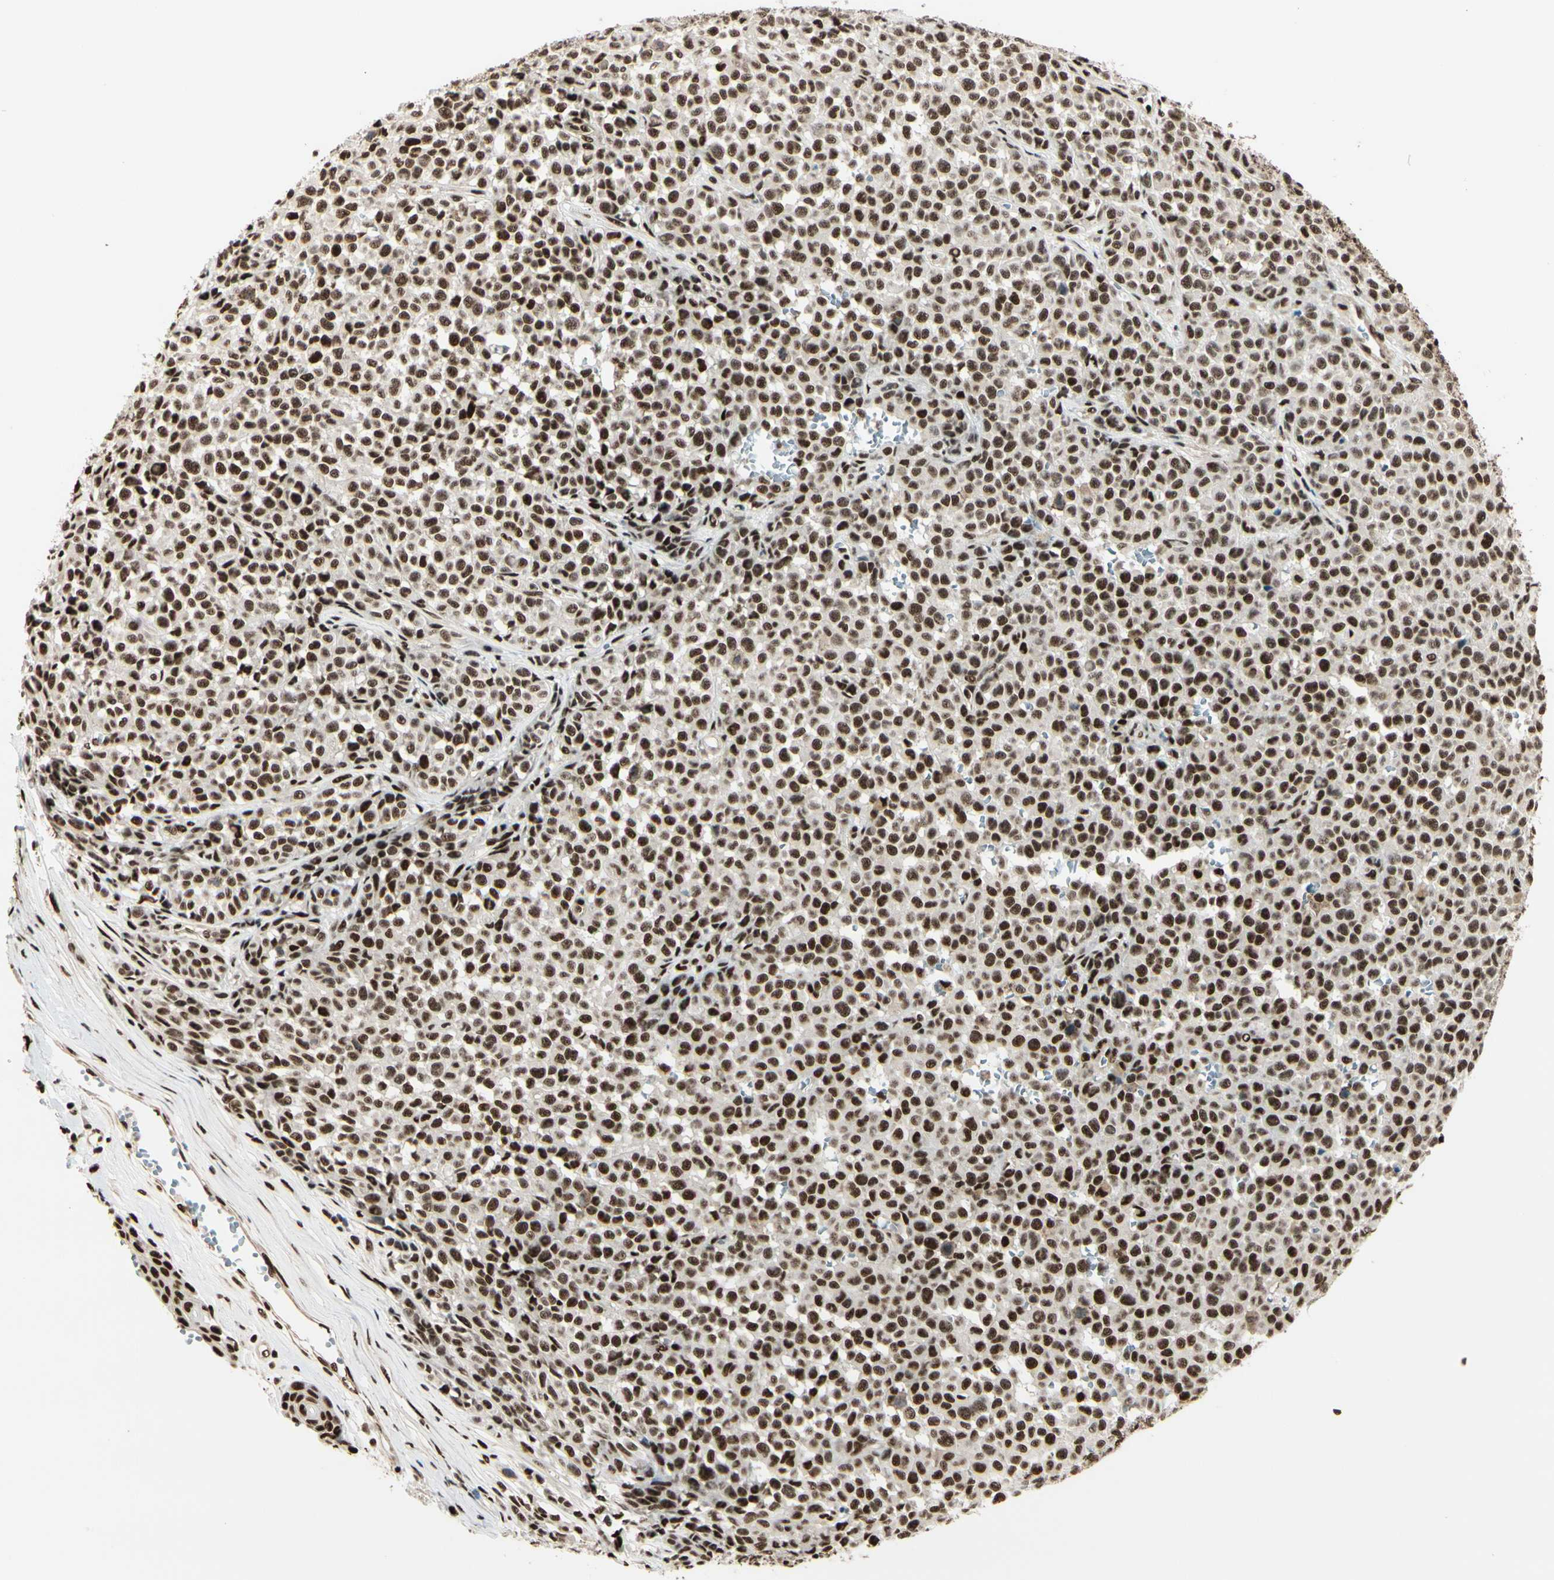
{"staining": {"intensity": "strong", "quantity": ">75%", "location": "nuclear"}, "tissue": "melanoma", "cell_type": "Tumor cells", "image_type": "cancer", "snomed": [{"axis": "morphology", "description": "Malignant melanoma, NOS"}, {"axis": "topography", "description": "Skin"}], "caption": "The immunohistochemical stain labels strong nuclear positivity in tumor cells of melanoma tissue.", "gene": "HEXIM1", "patient": {"sex": "female", "age": 82}}